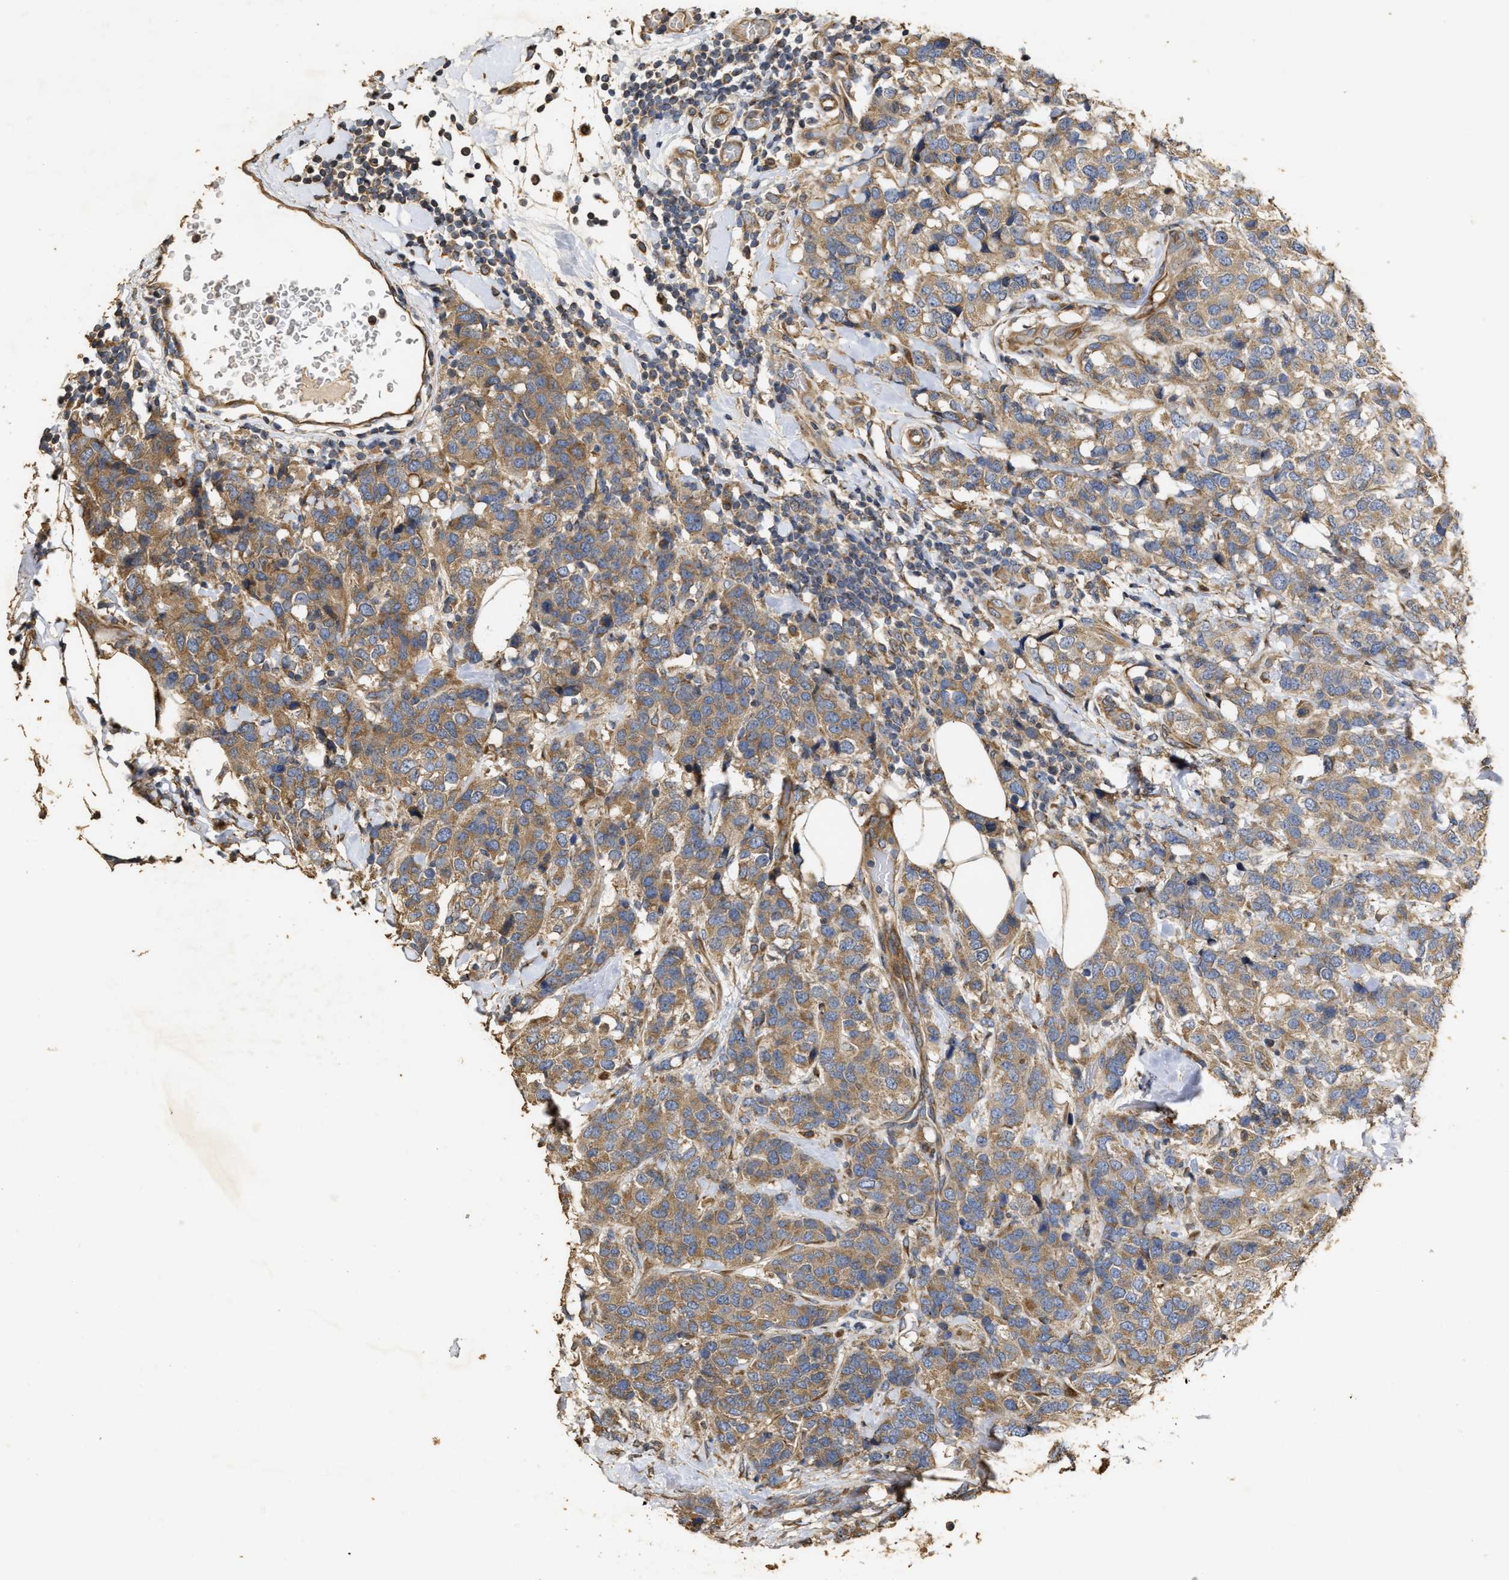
{"staining": {"intensity": "moderate", "quantity": ">75%", "location": "cytoplasmic/membranous"}, "tissue": "breast cancer", "cell_type": "Tumor cells", "image_type": "cancer", "snomed": [{"axis": "morphology", "description": "Lobular carcinoma"}, {"axis": "topography", "description": "Breast"}], "caption": "Immunohistochemical staining of lobular carcinoma (breast) reveals medium levels of moderate cytoplasmic/membranous positivity in about >75% of tumor cells.", "gene": "NAV1", "patient": {"sex": "female", "age": 59}}